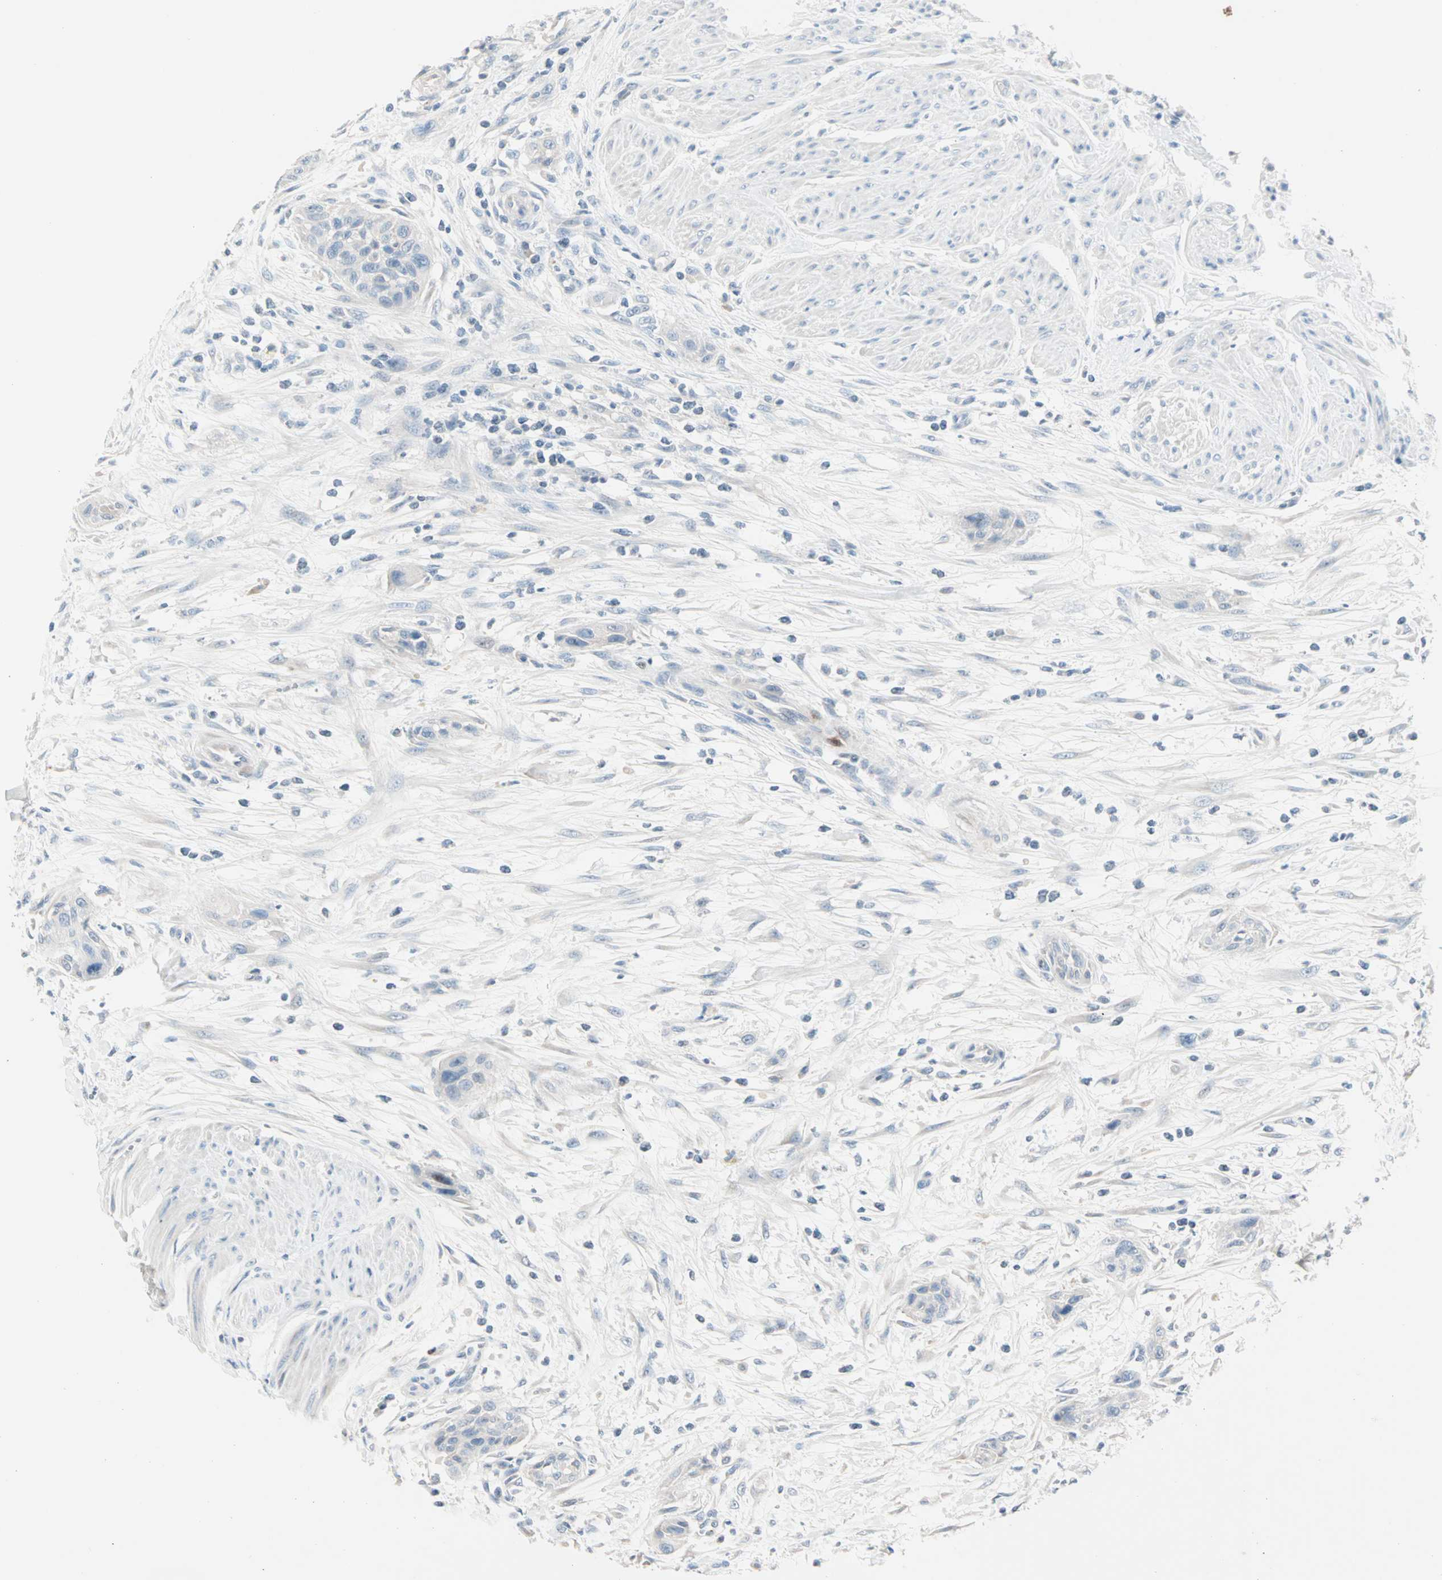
{"staining": {"intensity": "negative", "quantity": "none", "location": "none"}, "tissue": "urothelial cancer", "cell_type": "Tumor cells", "image_type": "cancer", "snomed": [{"axis": "morphology", "description": "Urothelial carcinoma, High grade"}, {"axis": "topography", "description": "Urinary bladder"}], "caption": "This is a image of immunohistochemistry (IHC) staining of urothelial cancer, which shows no expression in tumor cells. (DAB immunohistochemistry (IHC) visualized using brightfield microscopy, high magnification).", "gene": "NEFH", "patient": {"sex": "male", "age": 35}}